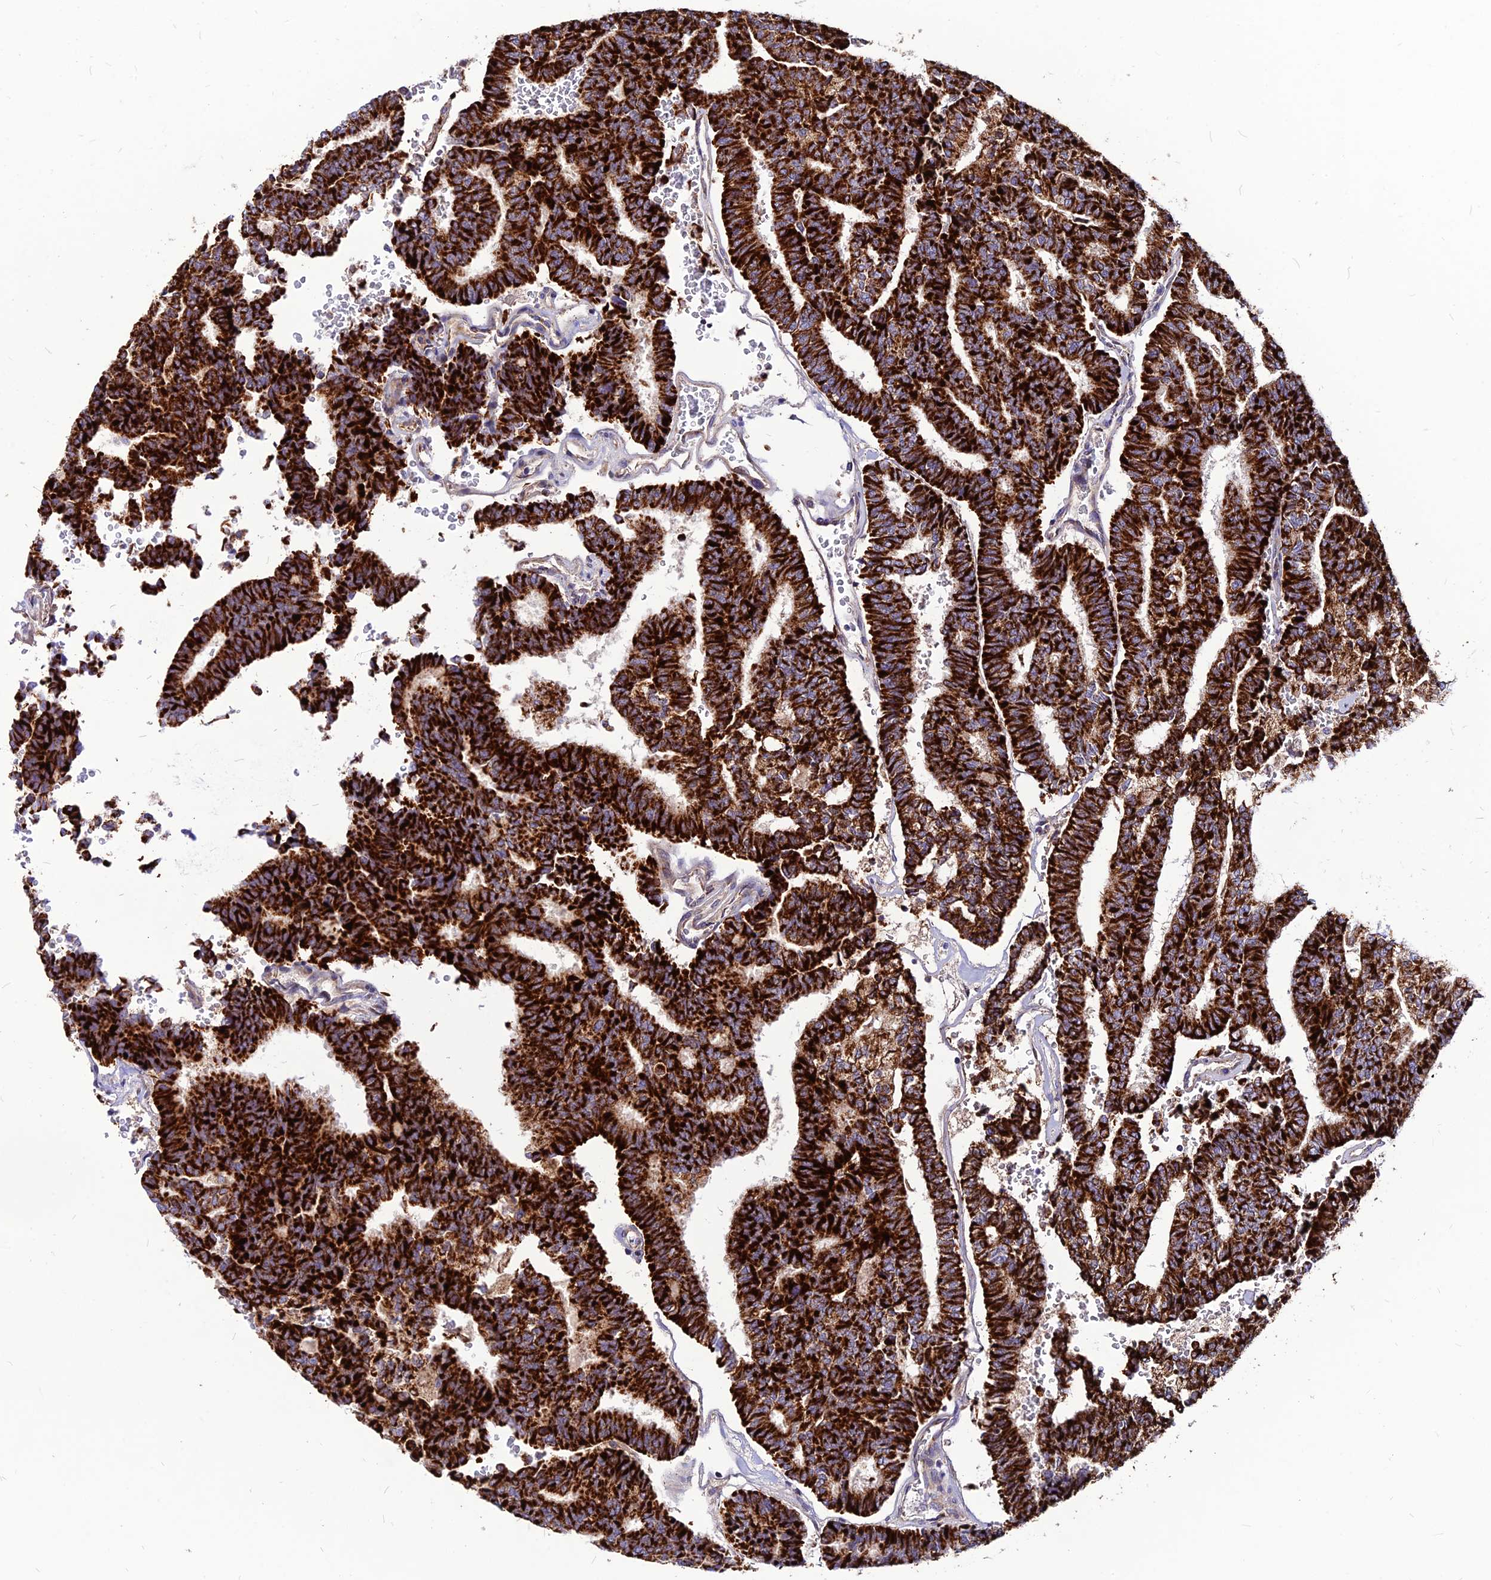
{"staining": {"intensity": "strong", "quantity": ">75%", "location": "cytoplasmic/membranous"}, "tissue": "thyroid cancer", "cell_type": "Tumor cells", "image_type": "cancer", "snomed": [{"axis": "morphology", "description": "Papillary adenocarcinoma, NOS"}, {"axis": "topography", "description": "Thyroid gland"}], "caption": "Immunohistochemistry (IHC) staining of thyroid papillary adenocarcinoma, which reveals high levels of strong cytoplasmic/membranous staining in about >75% of tumor cells indicating strong cytoplasmic/membranous protein expression. The staining was performed using DAB (brown) for protein detection and nuclei were counterstained in hematoxylin (blue).", "gene": "ECI1", "patient": {"sex": "female", "age": 35}}